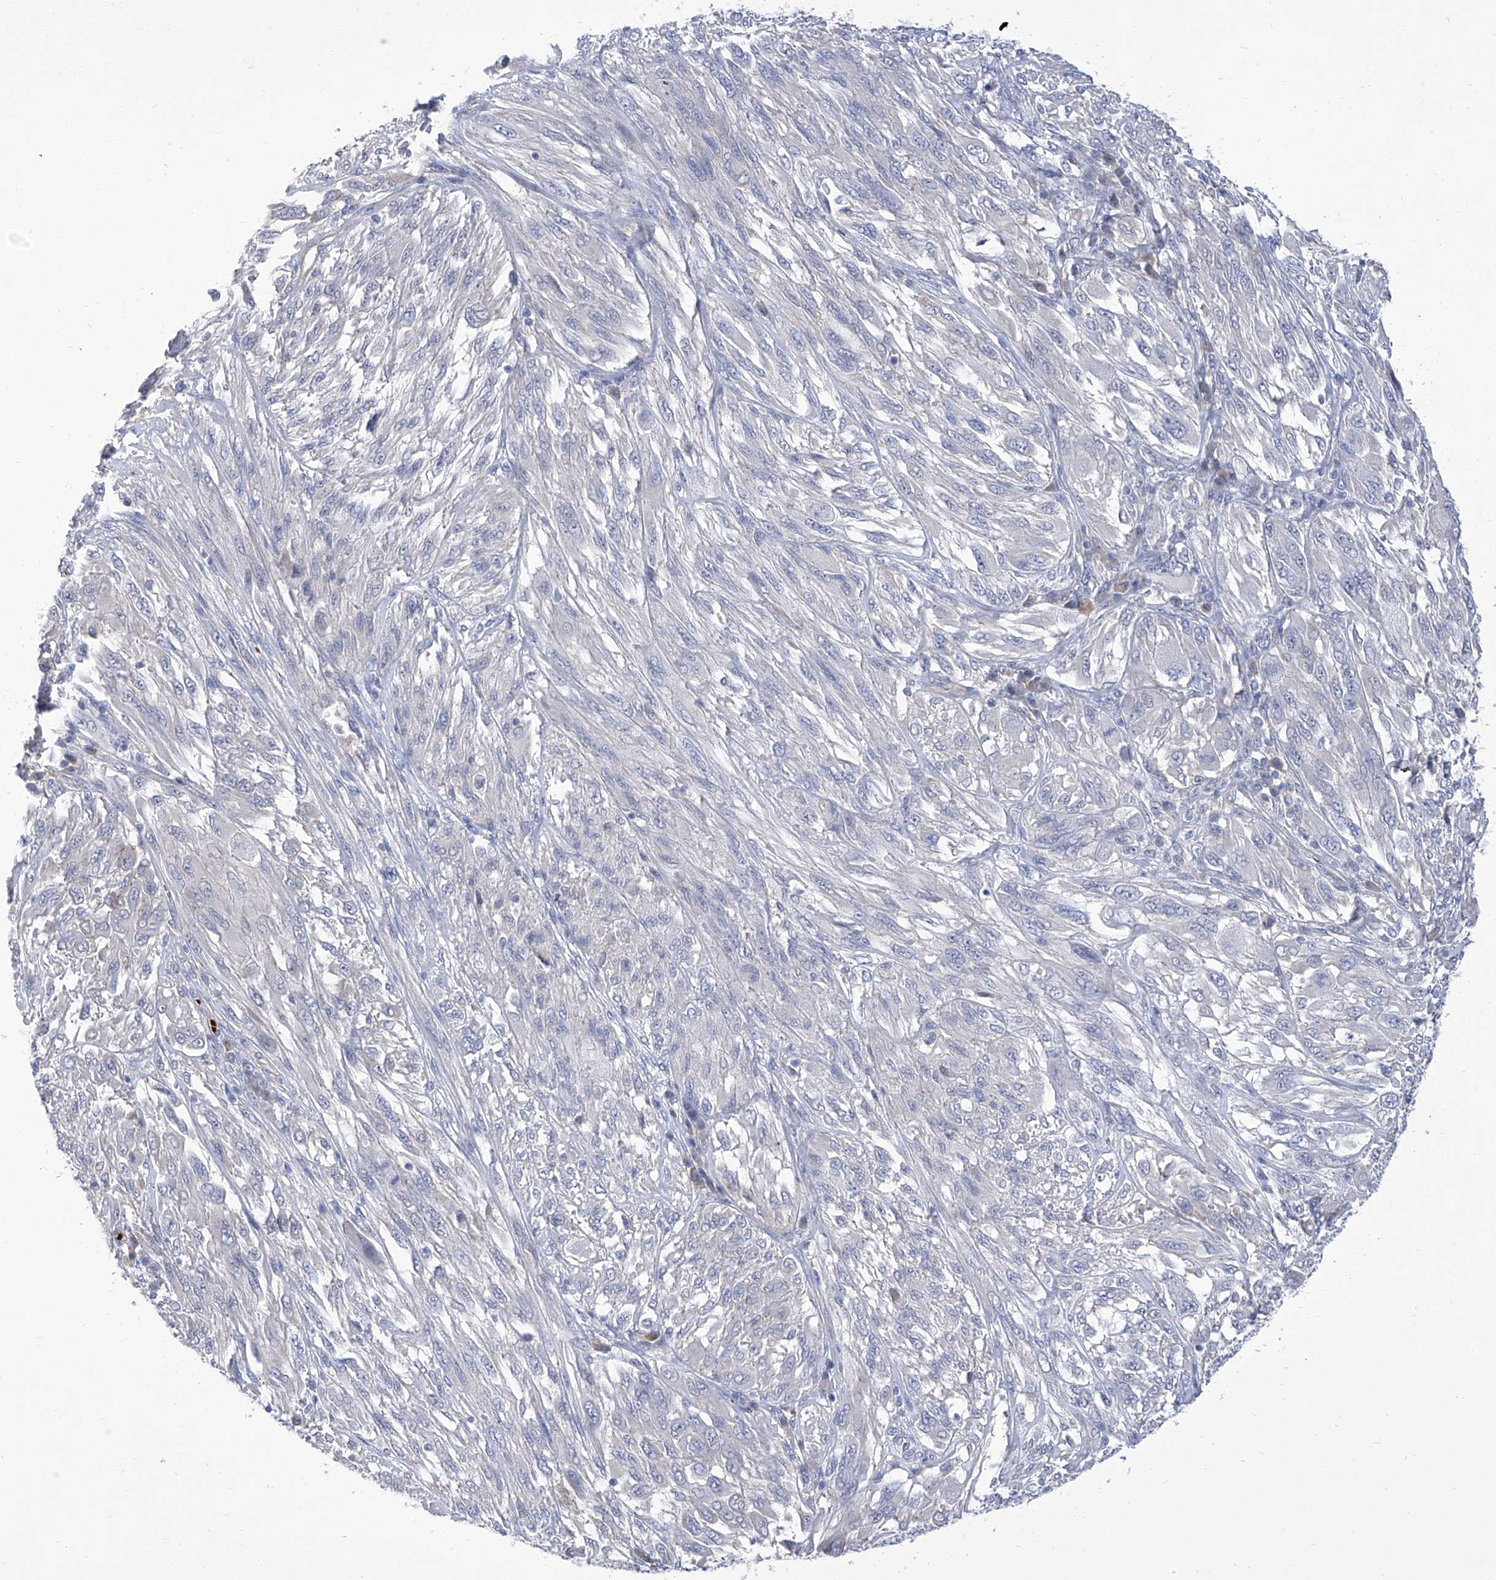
{"staining": {"intensity": "negative", "quantity": "none", "location": "none"}, "tissue": "melanoma", "cell_type": "Tumor cells", "image_type": "cancer", "snomed": [{"axis": "morphology", "description": "Malignant melanoma, NOS"}, {"axis": "topography", "description": "Skin"}], "caption": "The micrograph demonstrates no significant expression in tumor cells of melanoma.", "gene": "PARD3", "patient": {"sex": "female", "age": 91}}